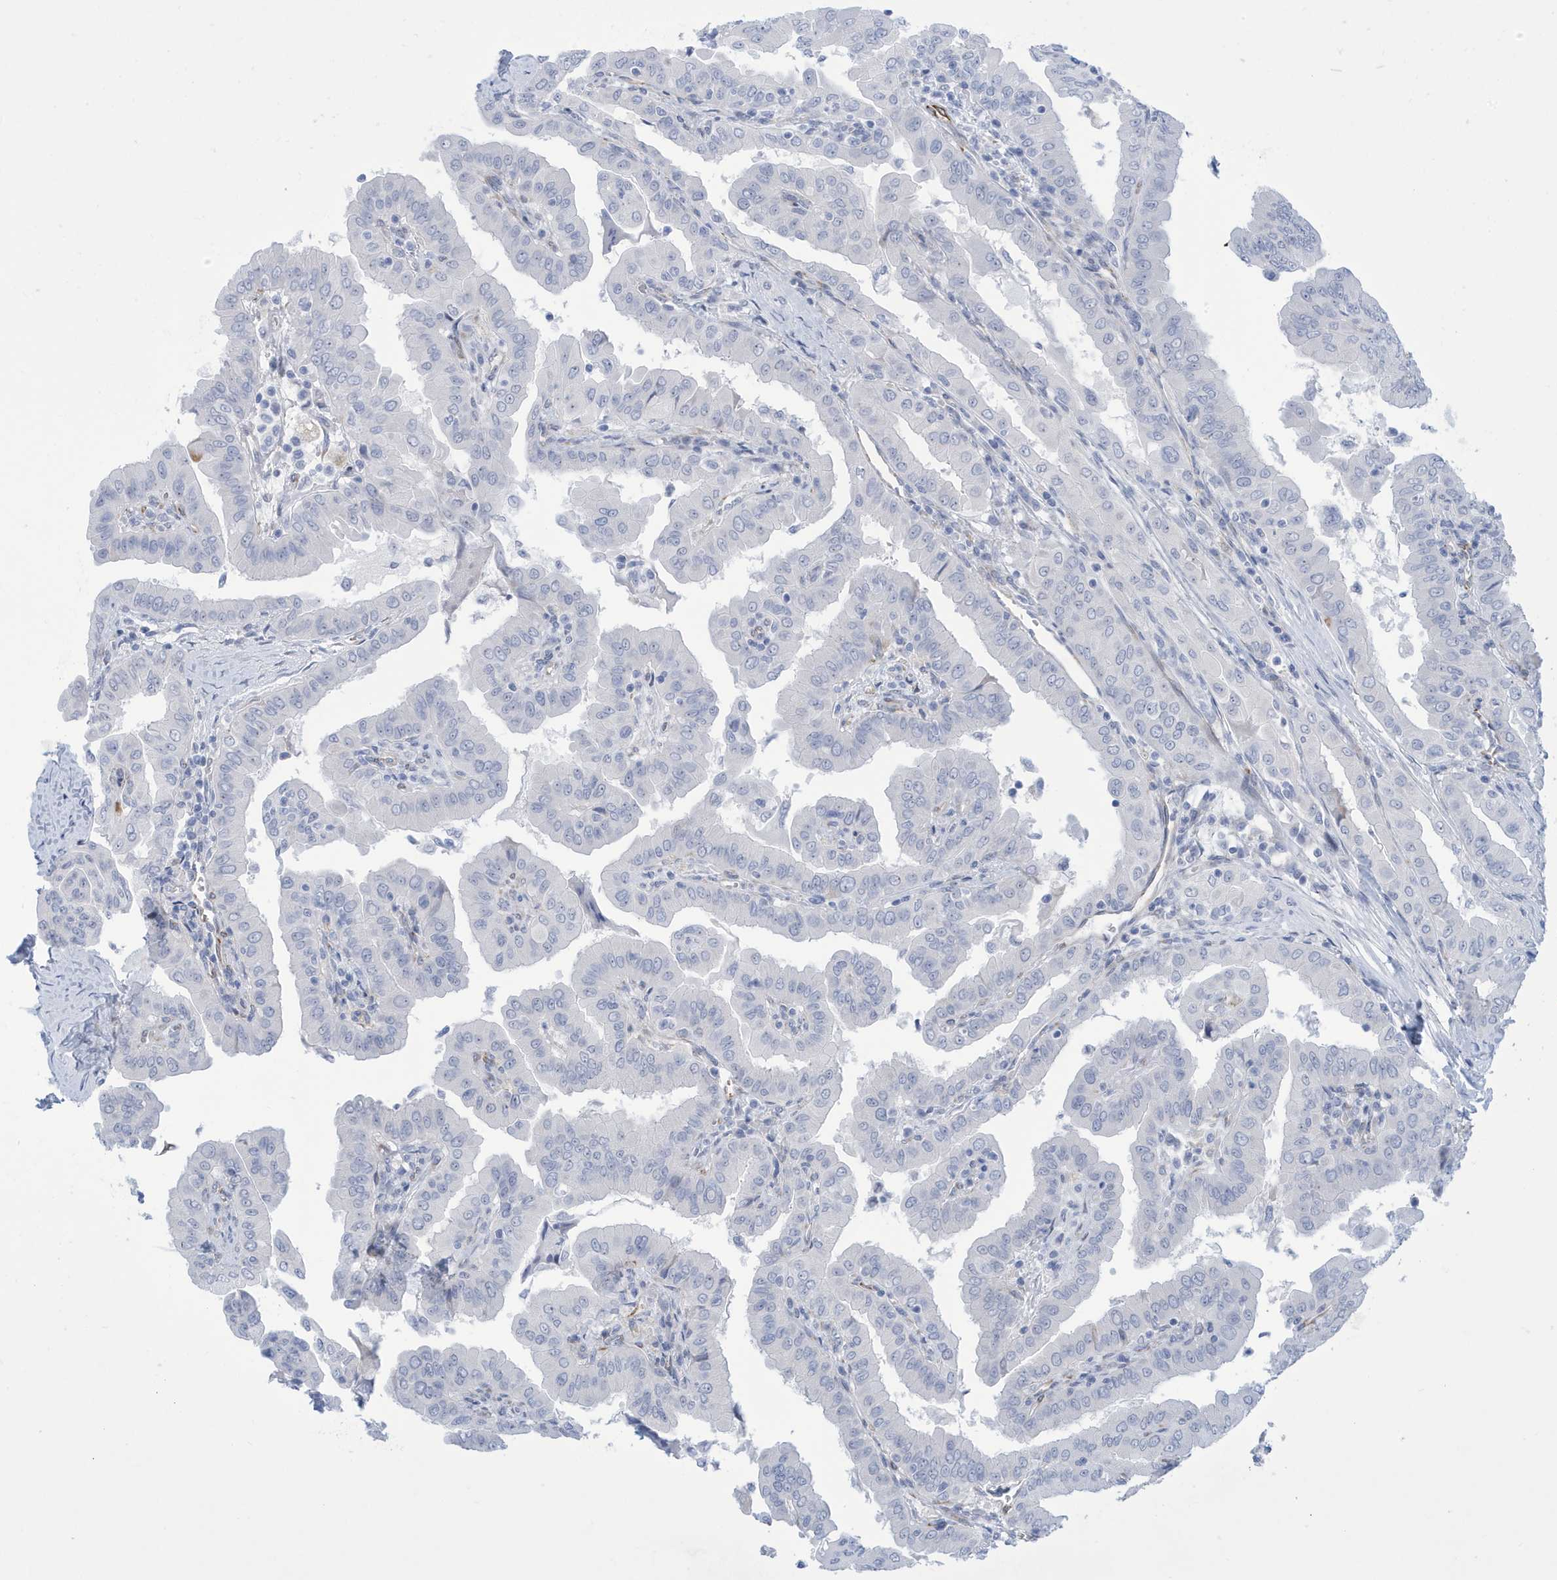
{"staining": {"intensity": "negative", "quantity": "none", "location": "none"}, "tissue": "thyroid cancer", "cell_type": "Tumor cells", "image_type": "cancer", "snomed": [{"axis": "morphology", "description": "Papillary adenocarcinoma, NOS"}, {"axis": "topography", "description": "Thyroid gland"}], "caption": "This micrograph is of thyroid cancer (papillary adenocarcinoma) stained with immunohistochemistry to label a protein in brown with the nuclei are counter-stained blue. There is no staining in tumor cells. The staining was performed using DAB to visualize the protein expression in brown, while the nuclei were stained in blue with hematoxylin (Magnification: 20x).", "gene": "SEMA3F", "patient": {"sex": "male", "age": 33}}